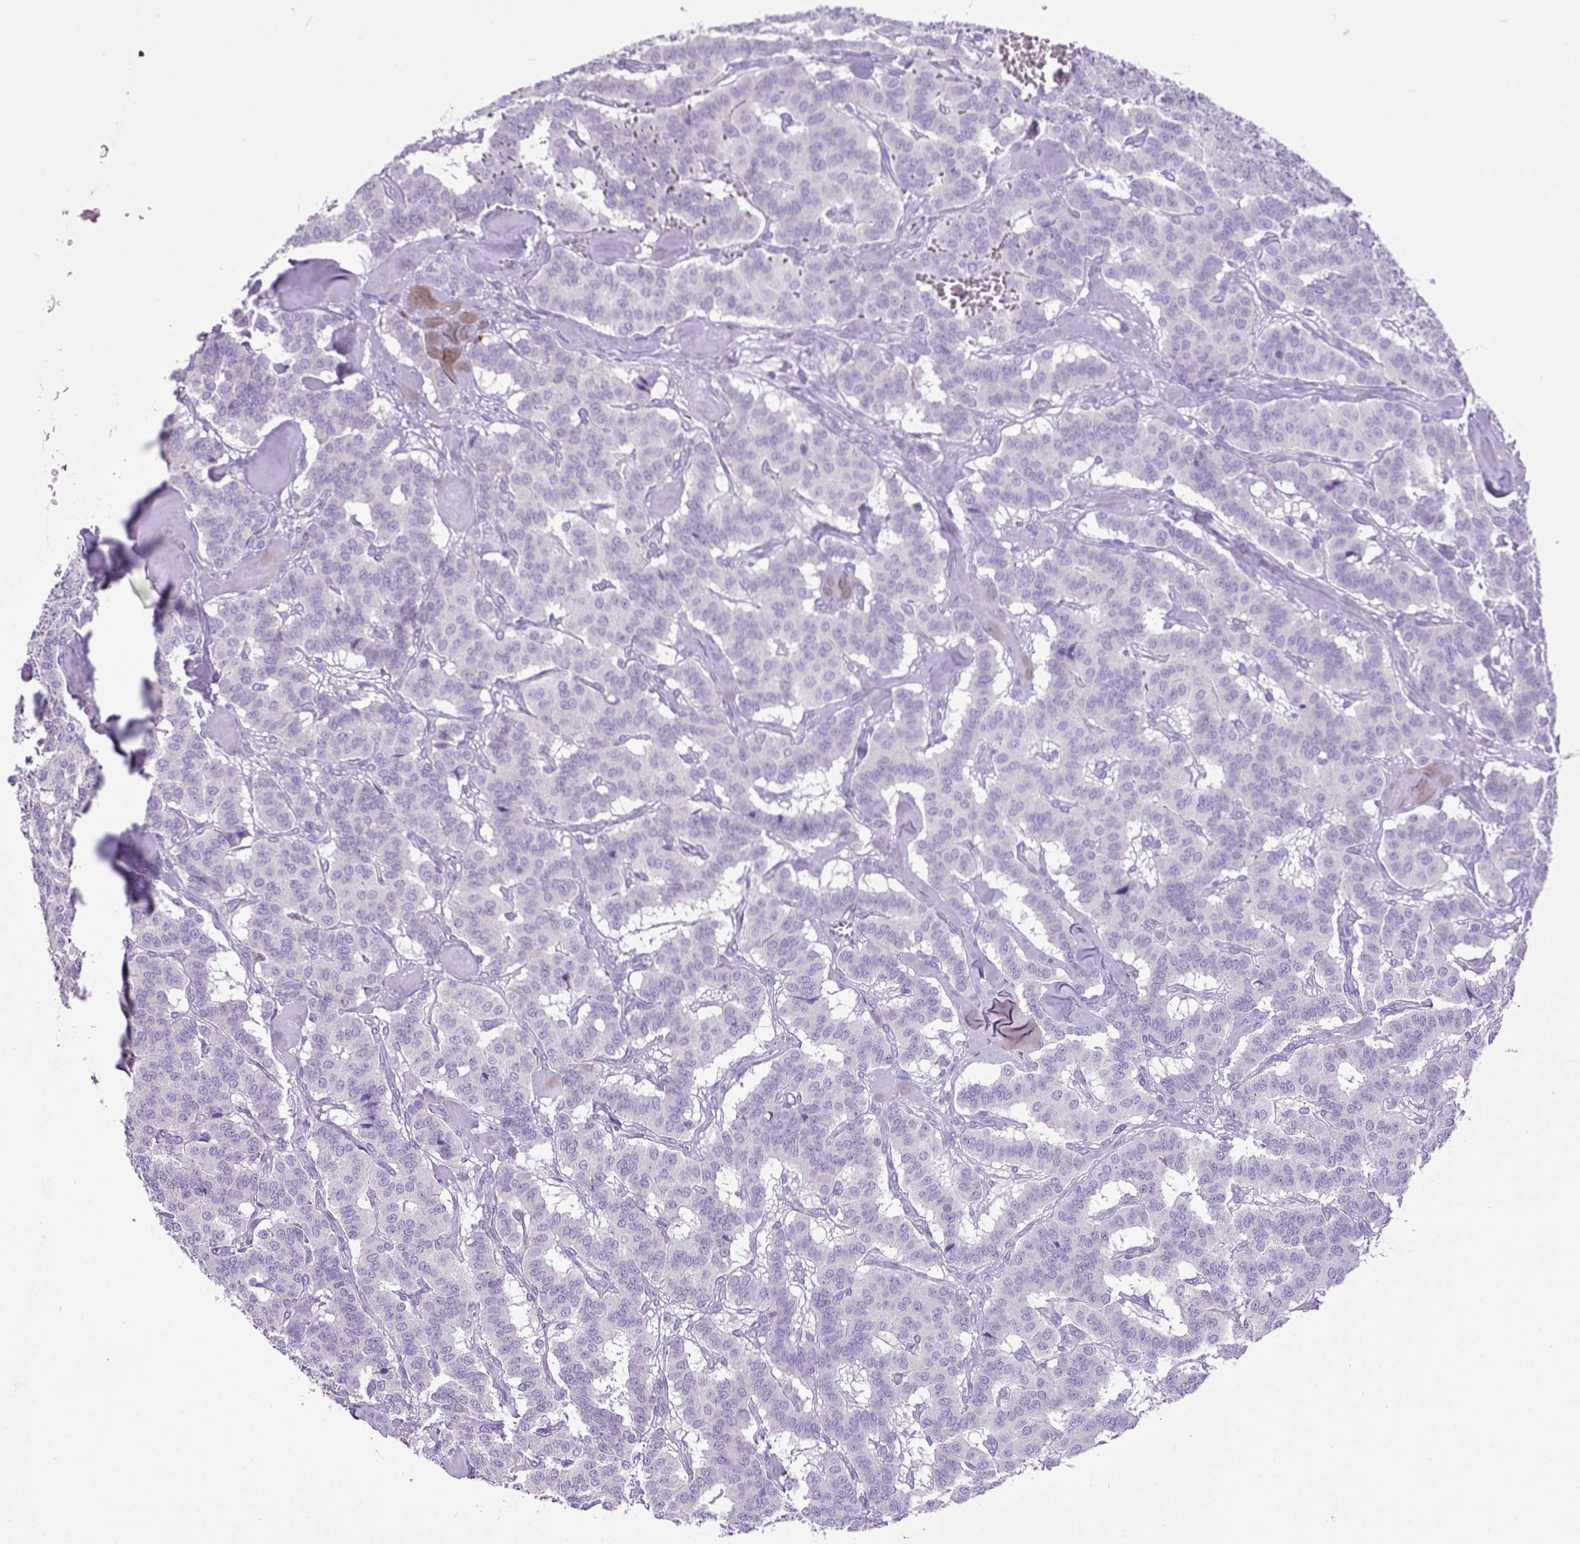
{"staining": {"intensity": "negative", "quantity": "none", "location": "none"}, "tissue": "carcinoid", "cell_type": "Tumor cells", "image_type": "cancer", "snomed": [{"axis": "morphology", "description": "Normal tissue, NOS"}, {"axis": "morphology", "description": "Carcinoid, malignant, NOS"}, {"axis": "topography", "description": "Lung"}], "caption": "Immunohistochemistry photomicrograph of neoplastic tissue: human carcinoid stained with DAB displays no significant protein expression in tumor cells.", "gene": "KIT", "patient": {"sex": "female", "age": 46}}